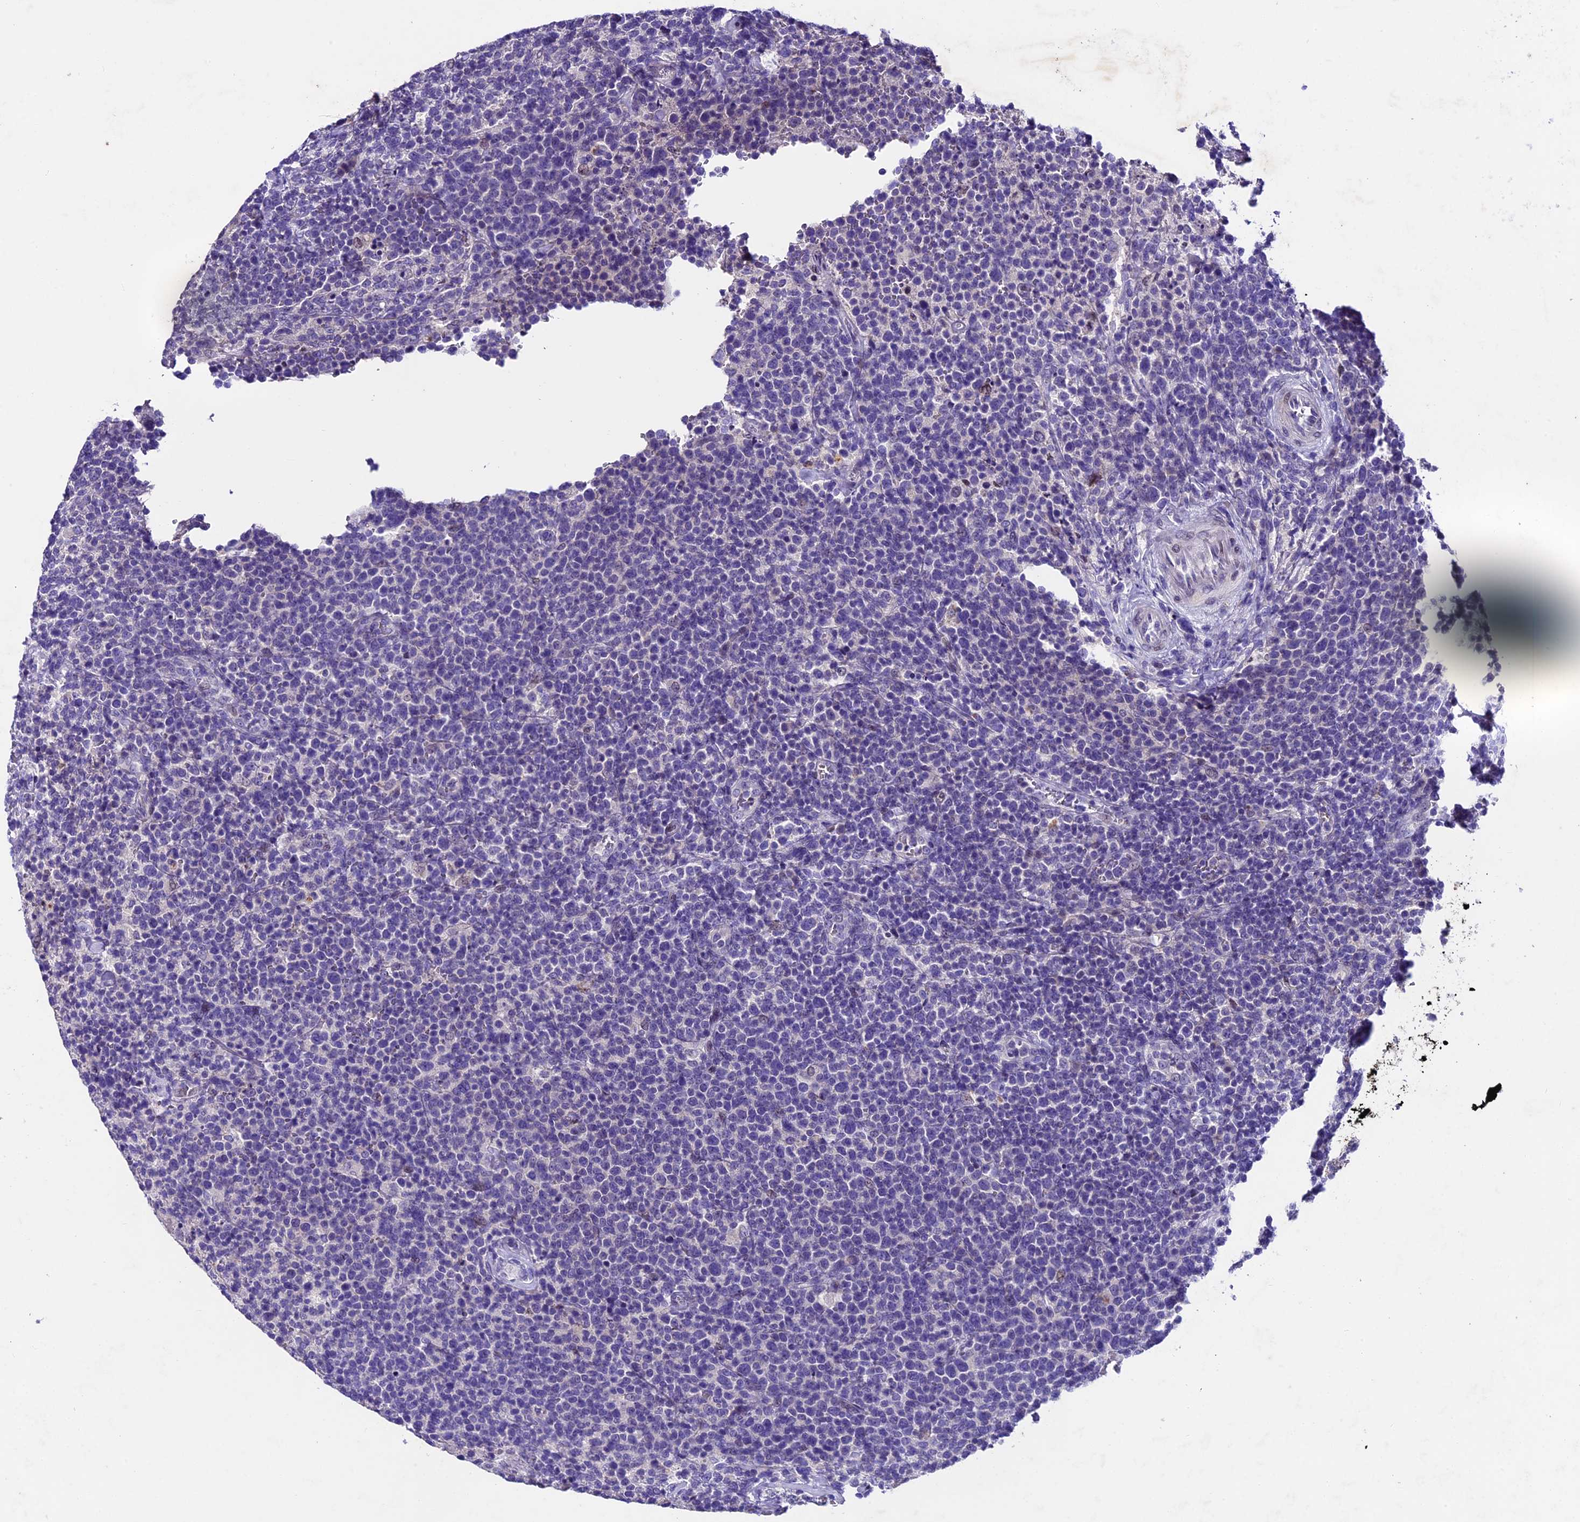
{"staining": {"intensity": "negative", "quantity": "none", "location": "none"}, "tissue": "lymphoma", "cell_type": "Tumor cells", "image_type": "cancer", "snomed": [{"axis": "morphology", "description": "Malignant lymphoma, non-Hodgkin's type, High grade"}, {"axis": "topography", "description": "Lymph node"}], "caption": "An image of high-grade malignant lymphoma, non-Hodgkin's type stained for a protein demonstrates no brown staining in tumor cells.", "gene": "IFT140", "patient": {"sex": "male", "age": 61}}